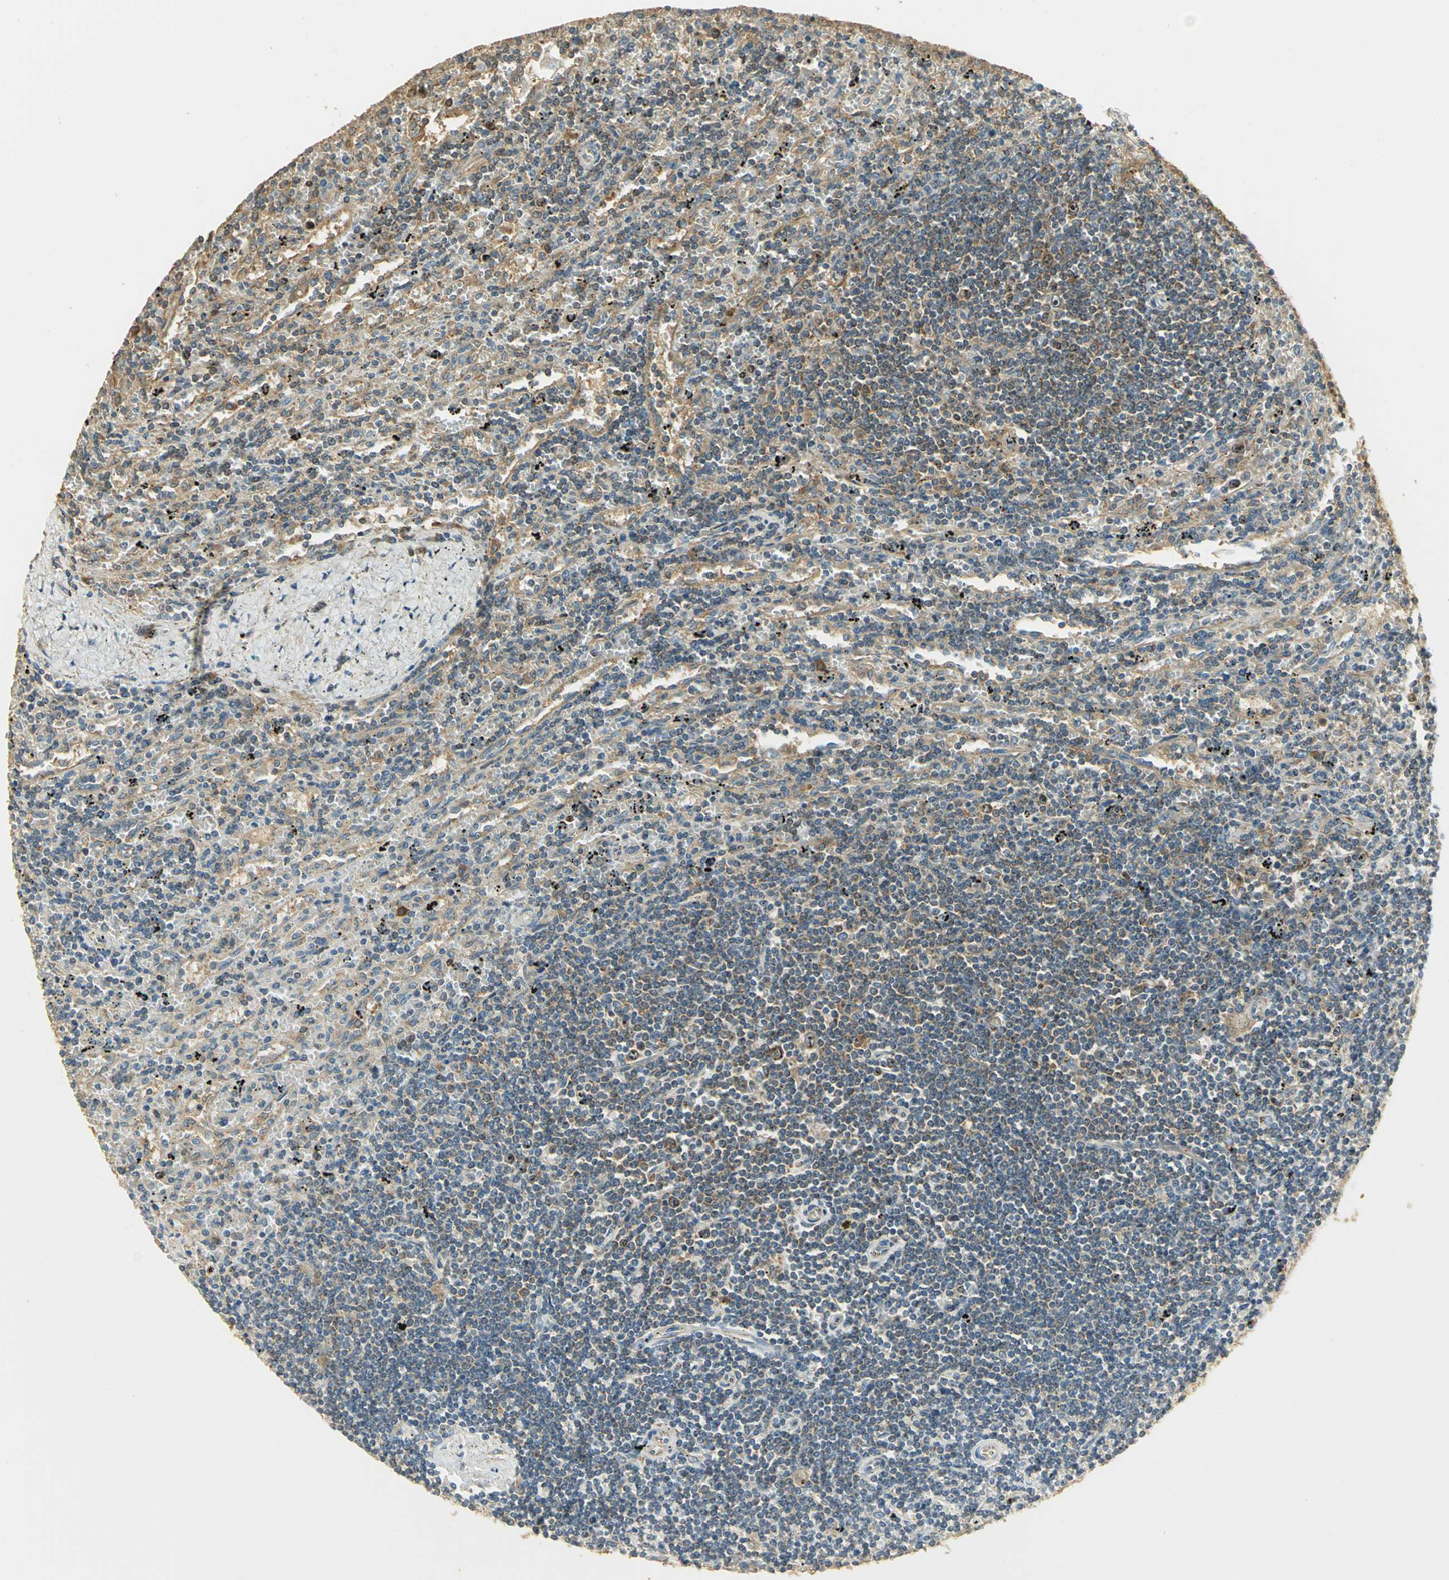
{"staining": {"intensity": "moderate", "quantity": ">75%", "location": "cytoplasmic/membranous"}, "tissue": "lymphoma", "cell_type": "Tumor cells", "image_type": "cancer", "snomed": [{"axis": "morphology", "description": "Malignant lymphoma, non-Hodgkin's type, Low grade"}, {"axis": "topography", "description": "Spleen"}], "caption": "Low-grade malignant lymphoma, non-Hodgkin's type tissue exhibits moderate cytoplasmic/membranous staining in approximately >75% of tumor cells", "gene": "RARS1", "patient": {"sex": "male", "age": 76}}